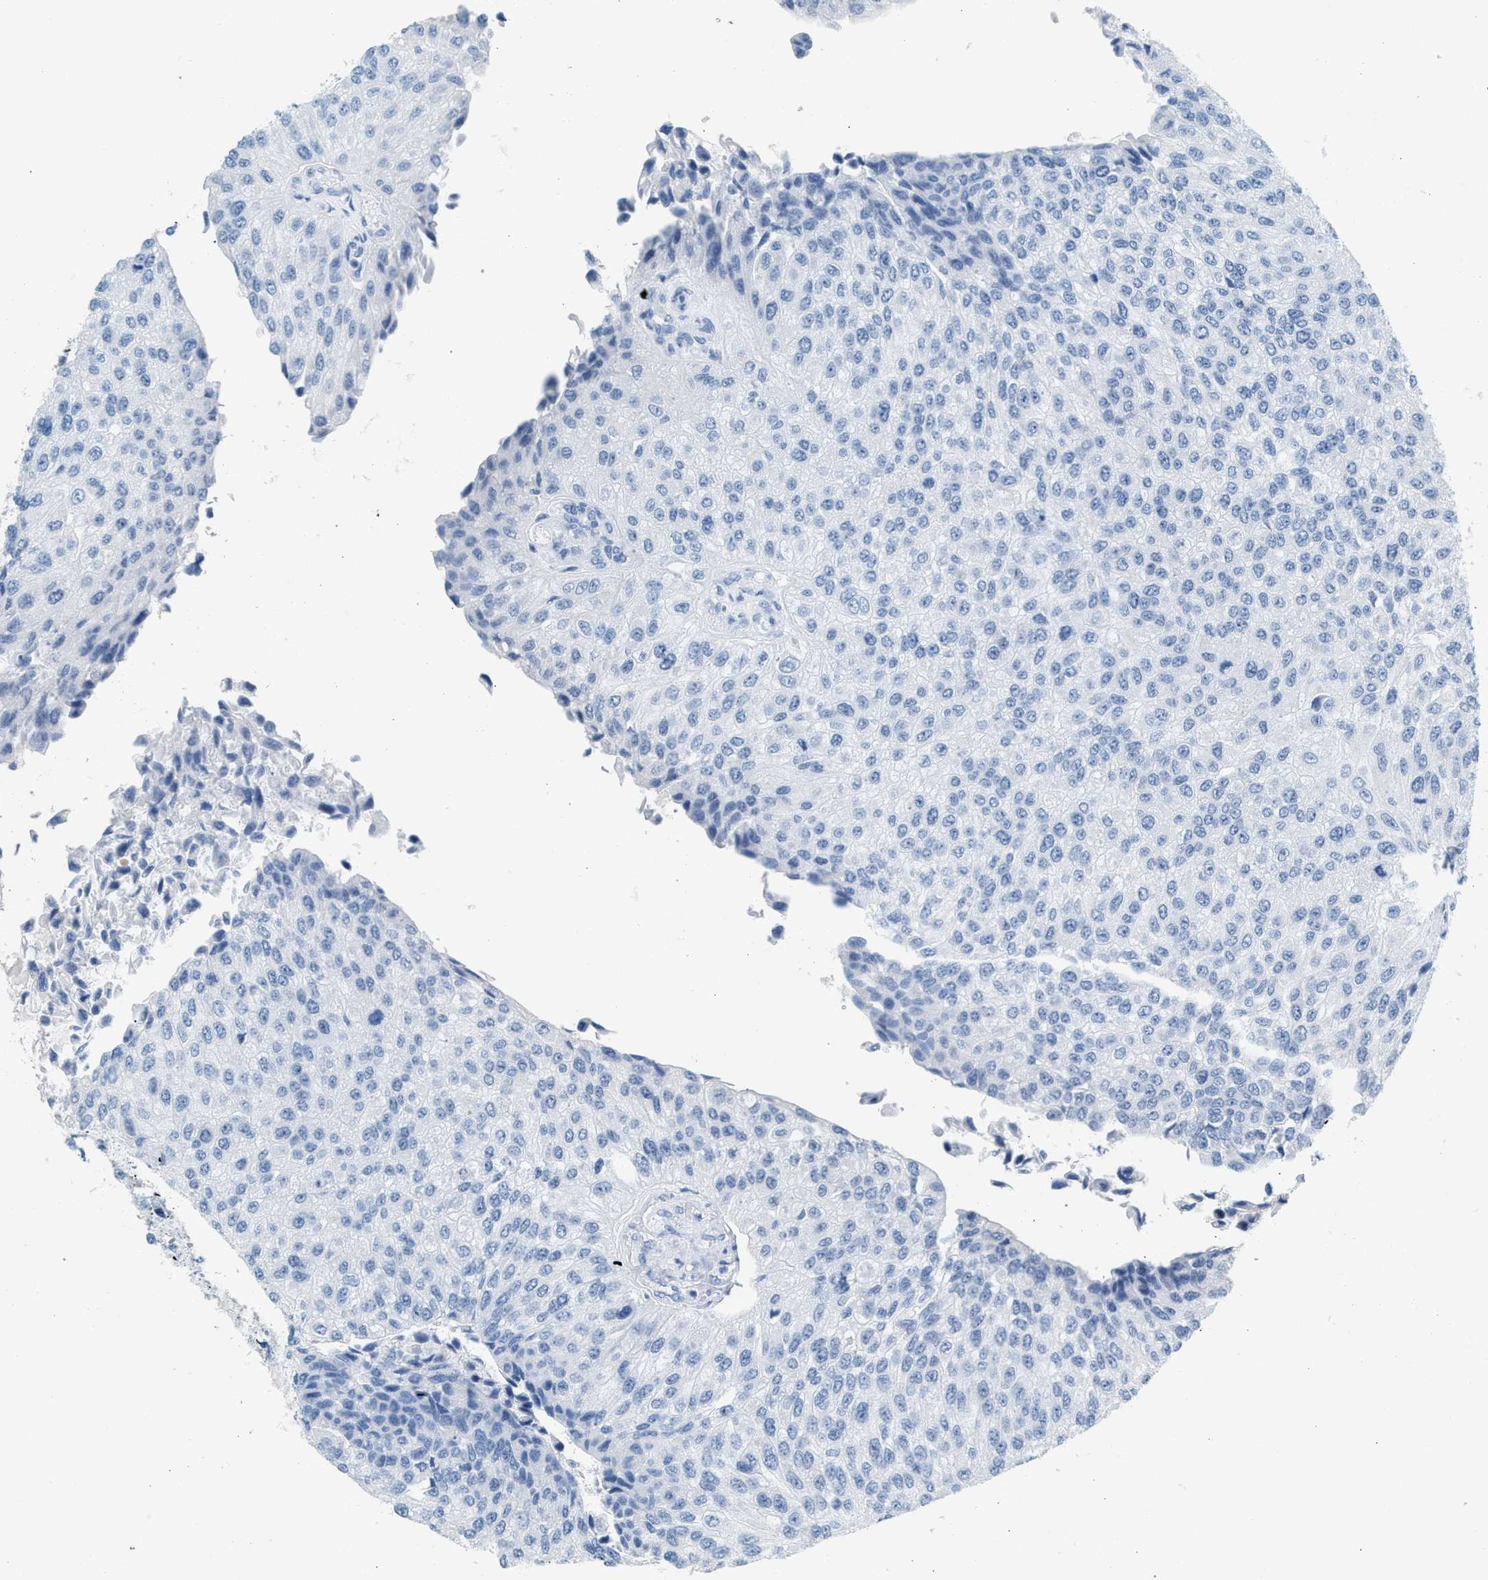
{"staining": {"intensity": "negative", "quantity": "none", "location": "none"}, "tissue": "urothelial cancer", "cell_type": "Tumor cells", "image_type": "cancer", "snomed": [{"axis": "morphology", "description": "Urothelial carcinoma, High grade"}, {"axis": "topography", "description": "Kidney"}, {"axis": "topography", "description": "Urinary bladder"}], "caption": "Immunohistochemistry photomicrograph of human urothelial cancer stained for a protein (brown), which demonstrates no expression in tumor cells. Brightfield microscopy of immunohistochemistry (IHC) stained with DAB (3,3'-diaminobenzidine) (brown) and hematoxylin (blue), captured at high magnification.", "gene": "HHATL", "patient": {"sex": "male", "age": 77}}